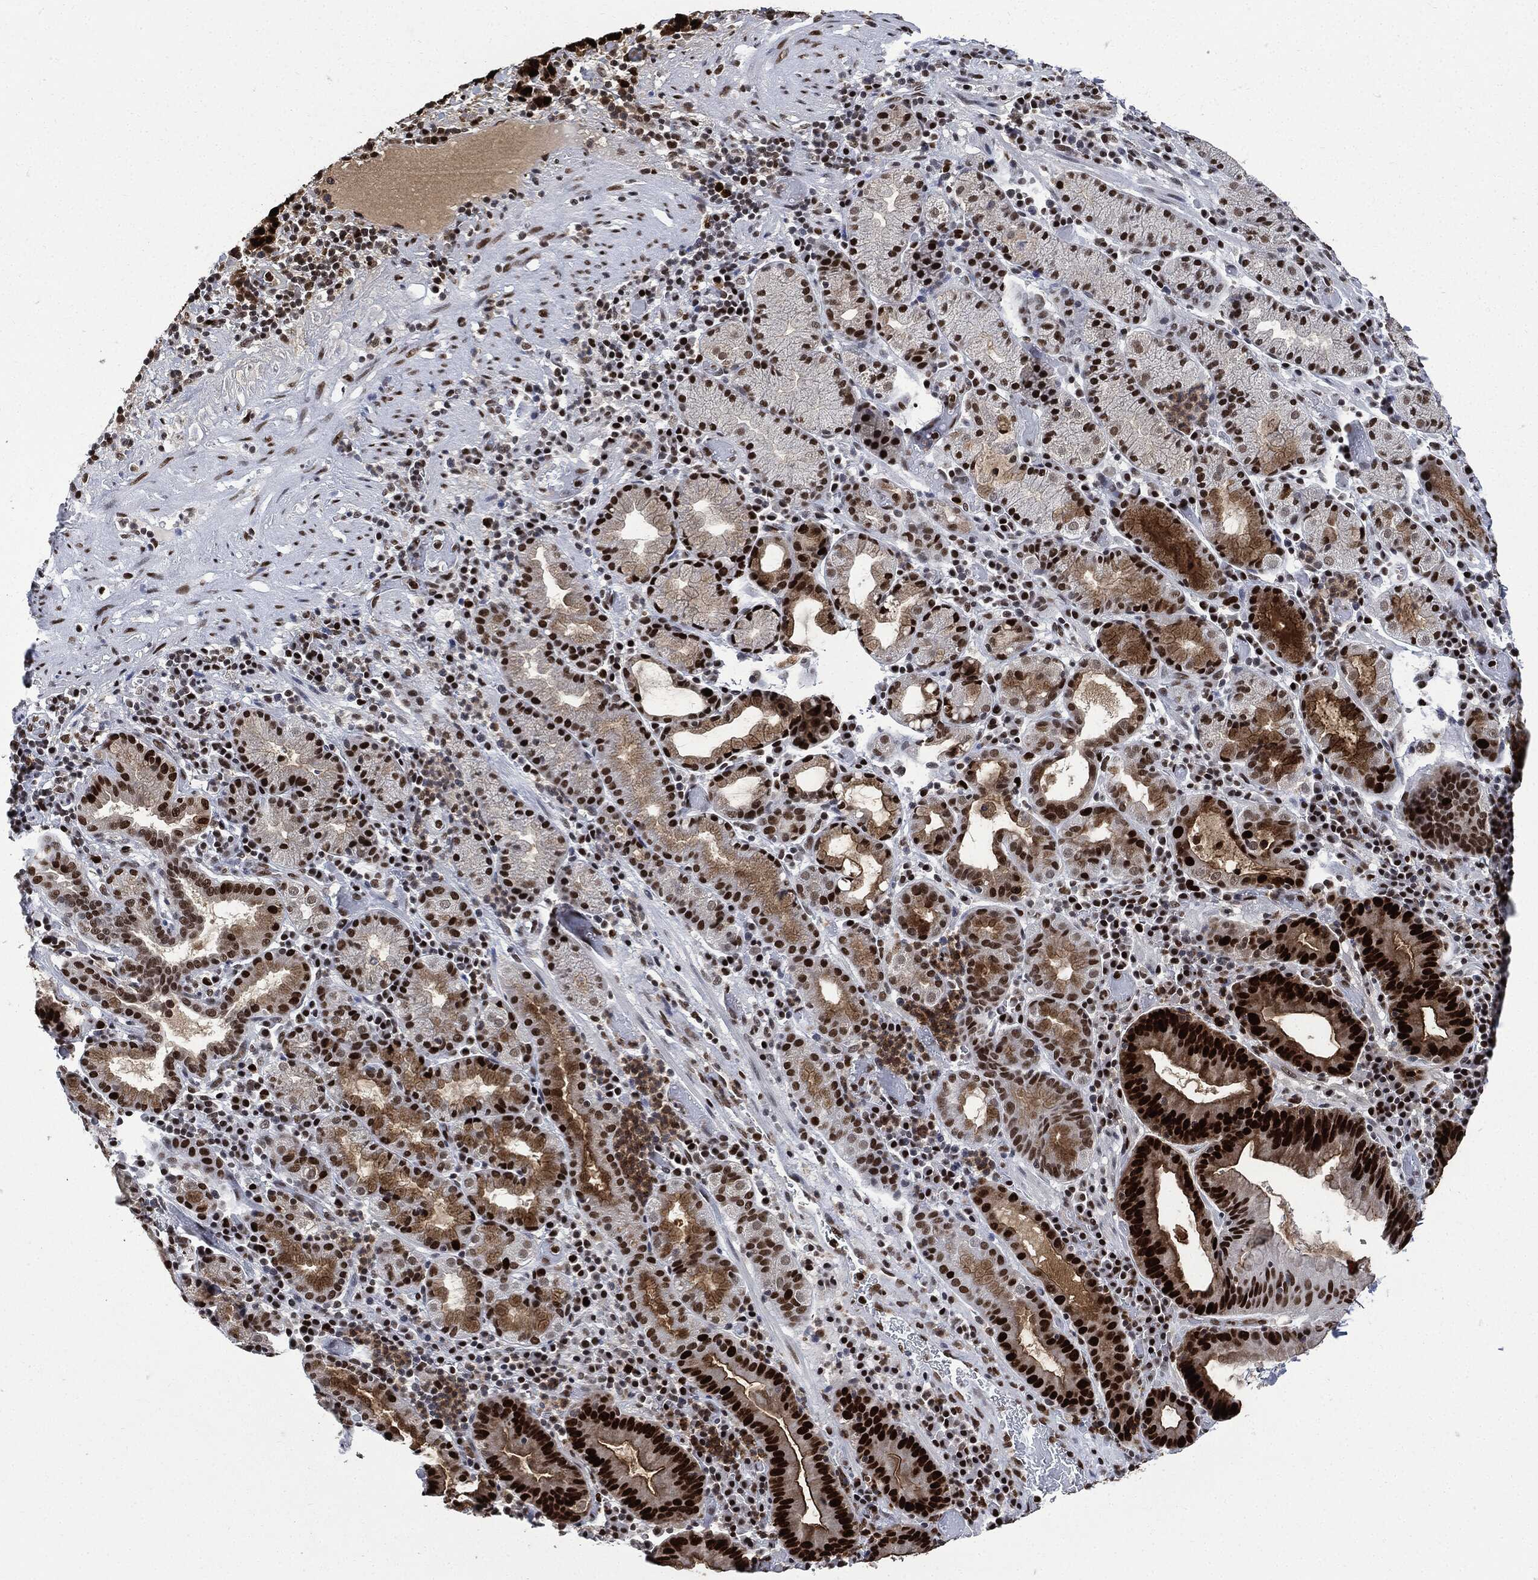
{"staining": {"intensity": "strong", "quantity": ">75%", "location": "nuclear"}, "tissue": "stomach cancer", "cell_type": "Tumor cells", "image_type": "cancer", "snomed": [{"axis": "morphology", "description": "Adenocarcinoma, NOS"}, {"axis": "topography", "description": "Stomach"}], "caption": "Immunohistochemical staining of human stomach adenocarcinoma displays strong nuclear protein positivity in about >75% of tumor cells.", "gene": "PCNA", "patient": {"sex": "male", "age": 79}}